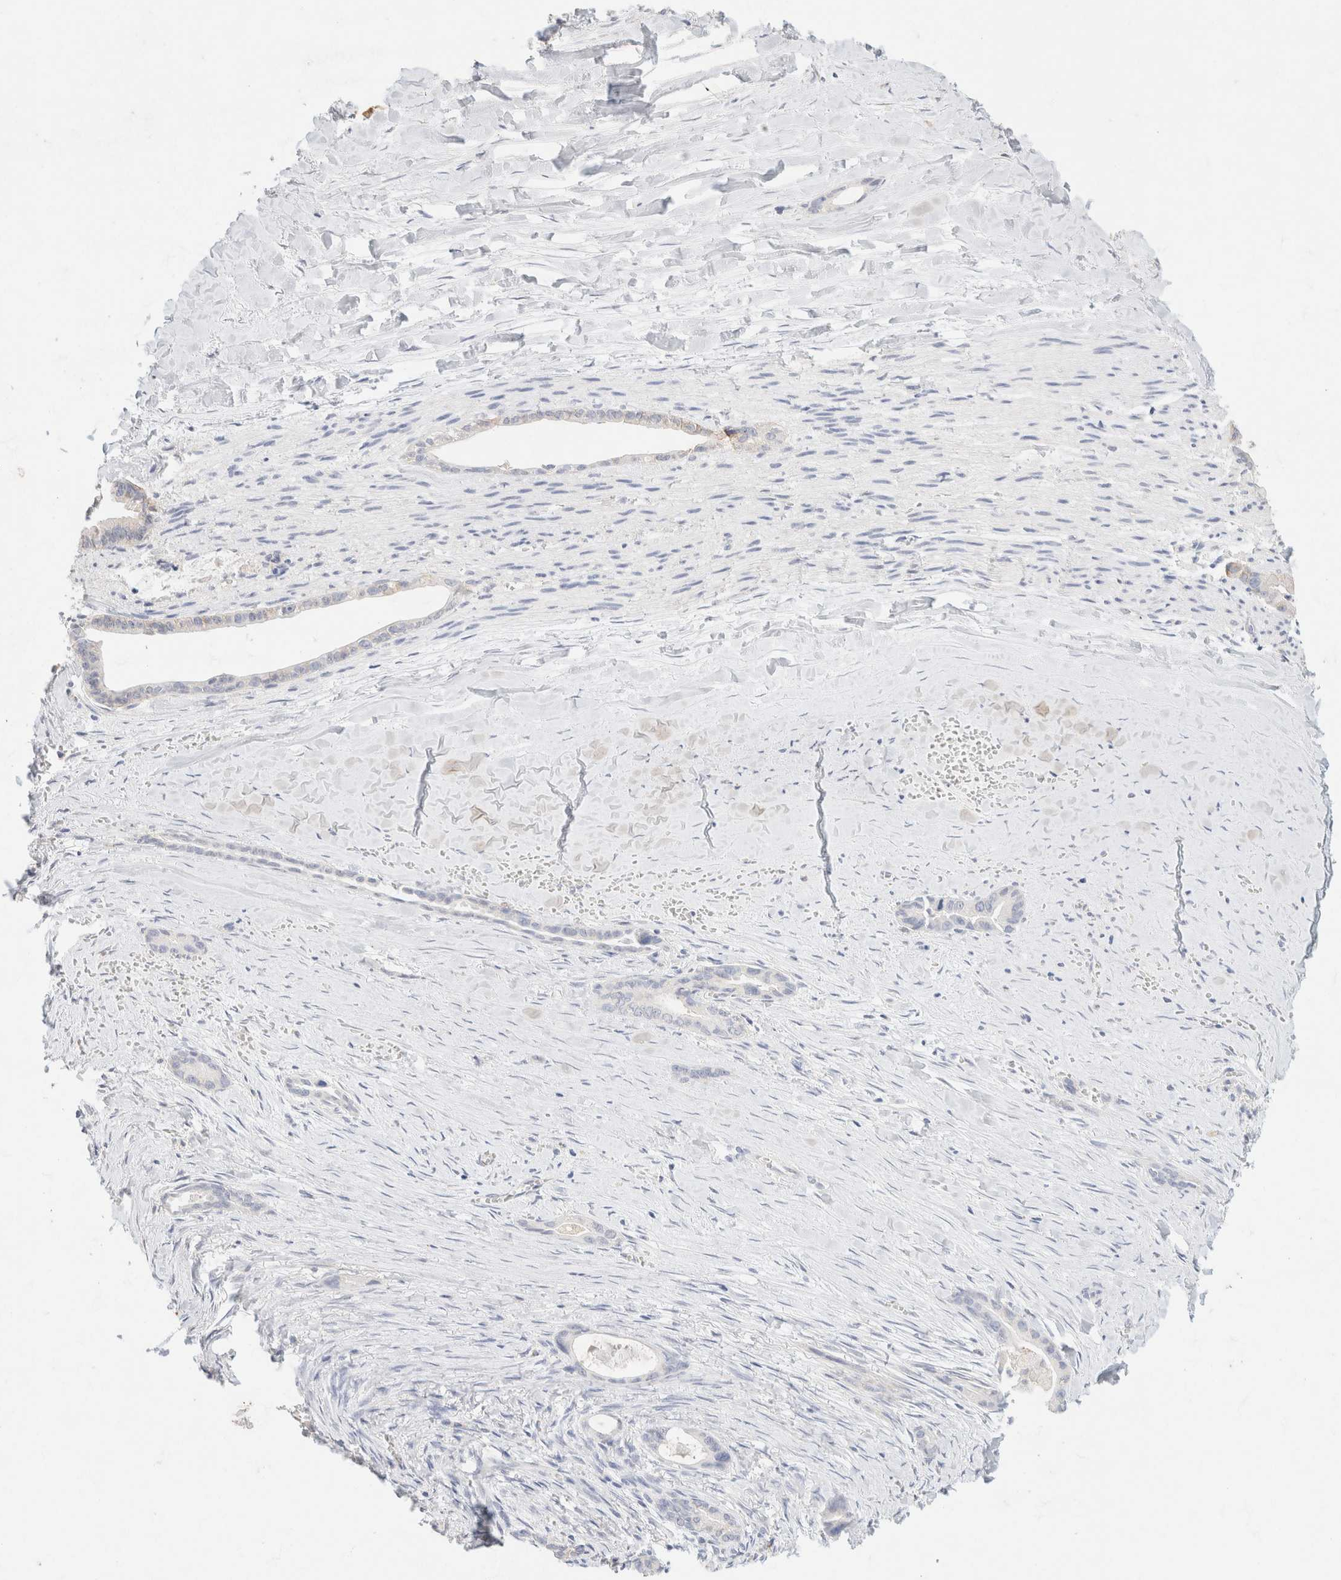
{"staining": {"intensity": "weak", "quantity": "<25%", "location": "cytoplasmic/membranous"}, "tissue": "liver cancer", "cell_type": "Tumor cells", "image_type": "cancer", "snomed": [{"axis": "morphology", "description": "Cholangiocarcinoma"}, {"axis": "topography", "description": "Liver"}], "caption": "Immunohistochemistry micrograph of neoplastic tissue: liver cancer (cholangiocarcinoma) stained with DAB (3,3'-diaminobenzidine) exhibits no significant protein expression in tumor cells.", "gene": "CA12", "patient": {"sex": "female", "age": 55}}